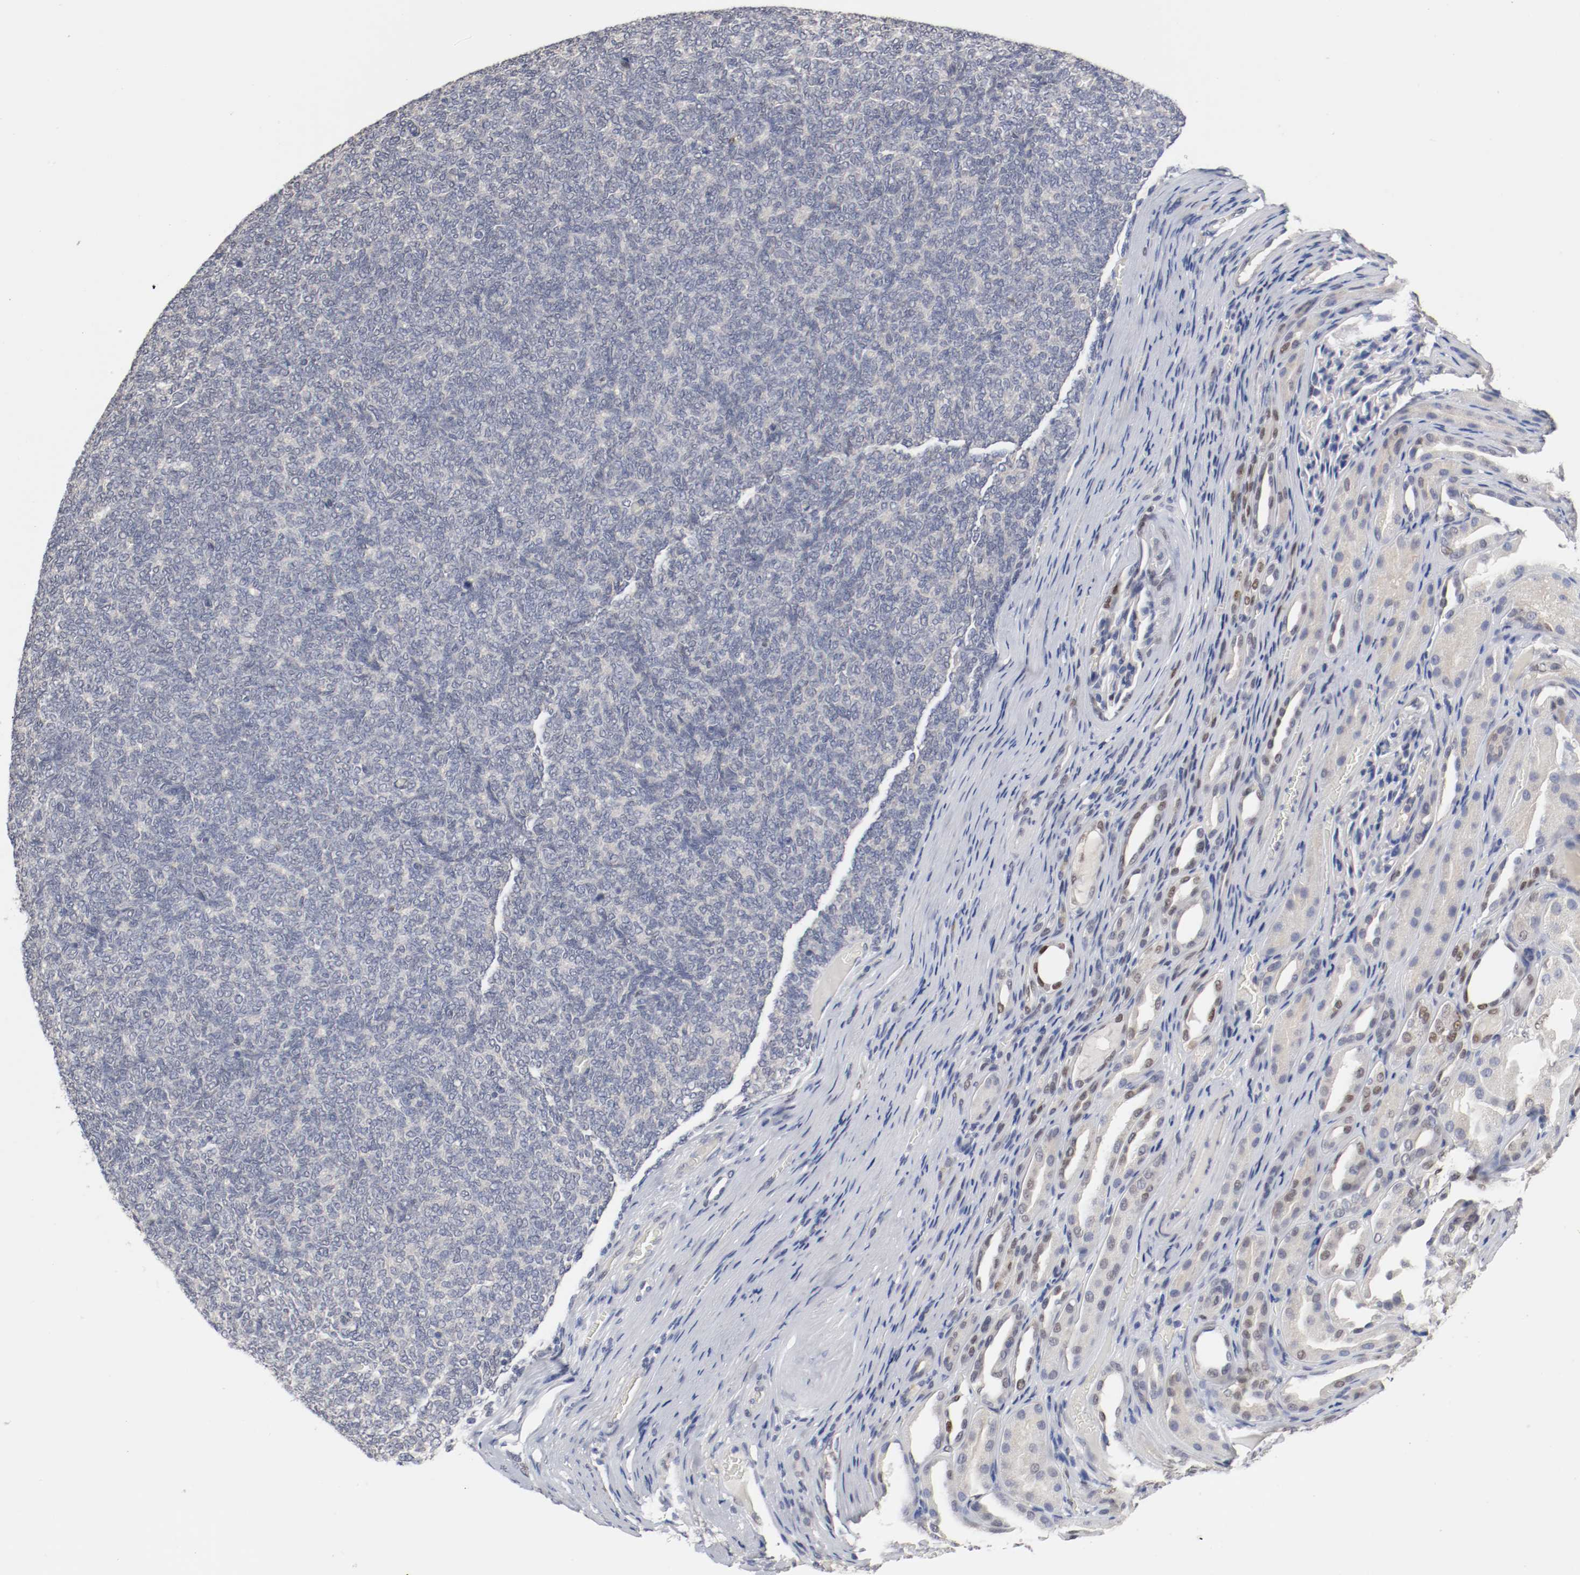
{"staining": {"intensity": "negative", "quantity": "none", "location": "none"}, "tissue": "renal cancer", "cell_type": "Tumor cells", "image_type": "cancer", "snomed": [{"axis": "morphology", "description": "Neoplasm, malignant, NOS"}, {"axis": "topography", "description": "Kidney"}], "caption": "IHC micrograph of neoplastic tissue: human renal cancer stained with DAB demonstrates no significant protein positivity in tumor cells.", "gene": "FOSL2", "patient": {"sex": "male", "age": 28}}